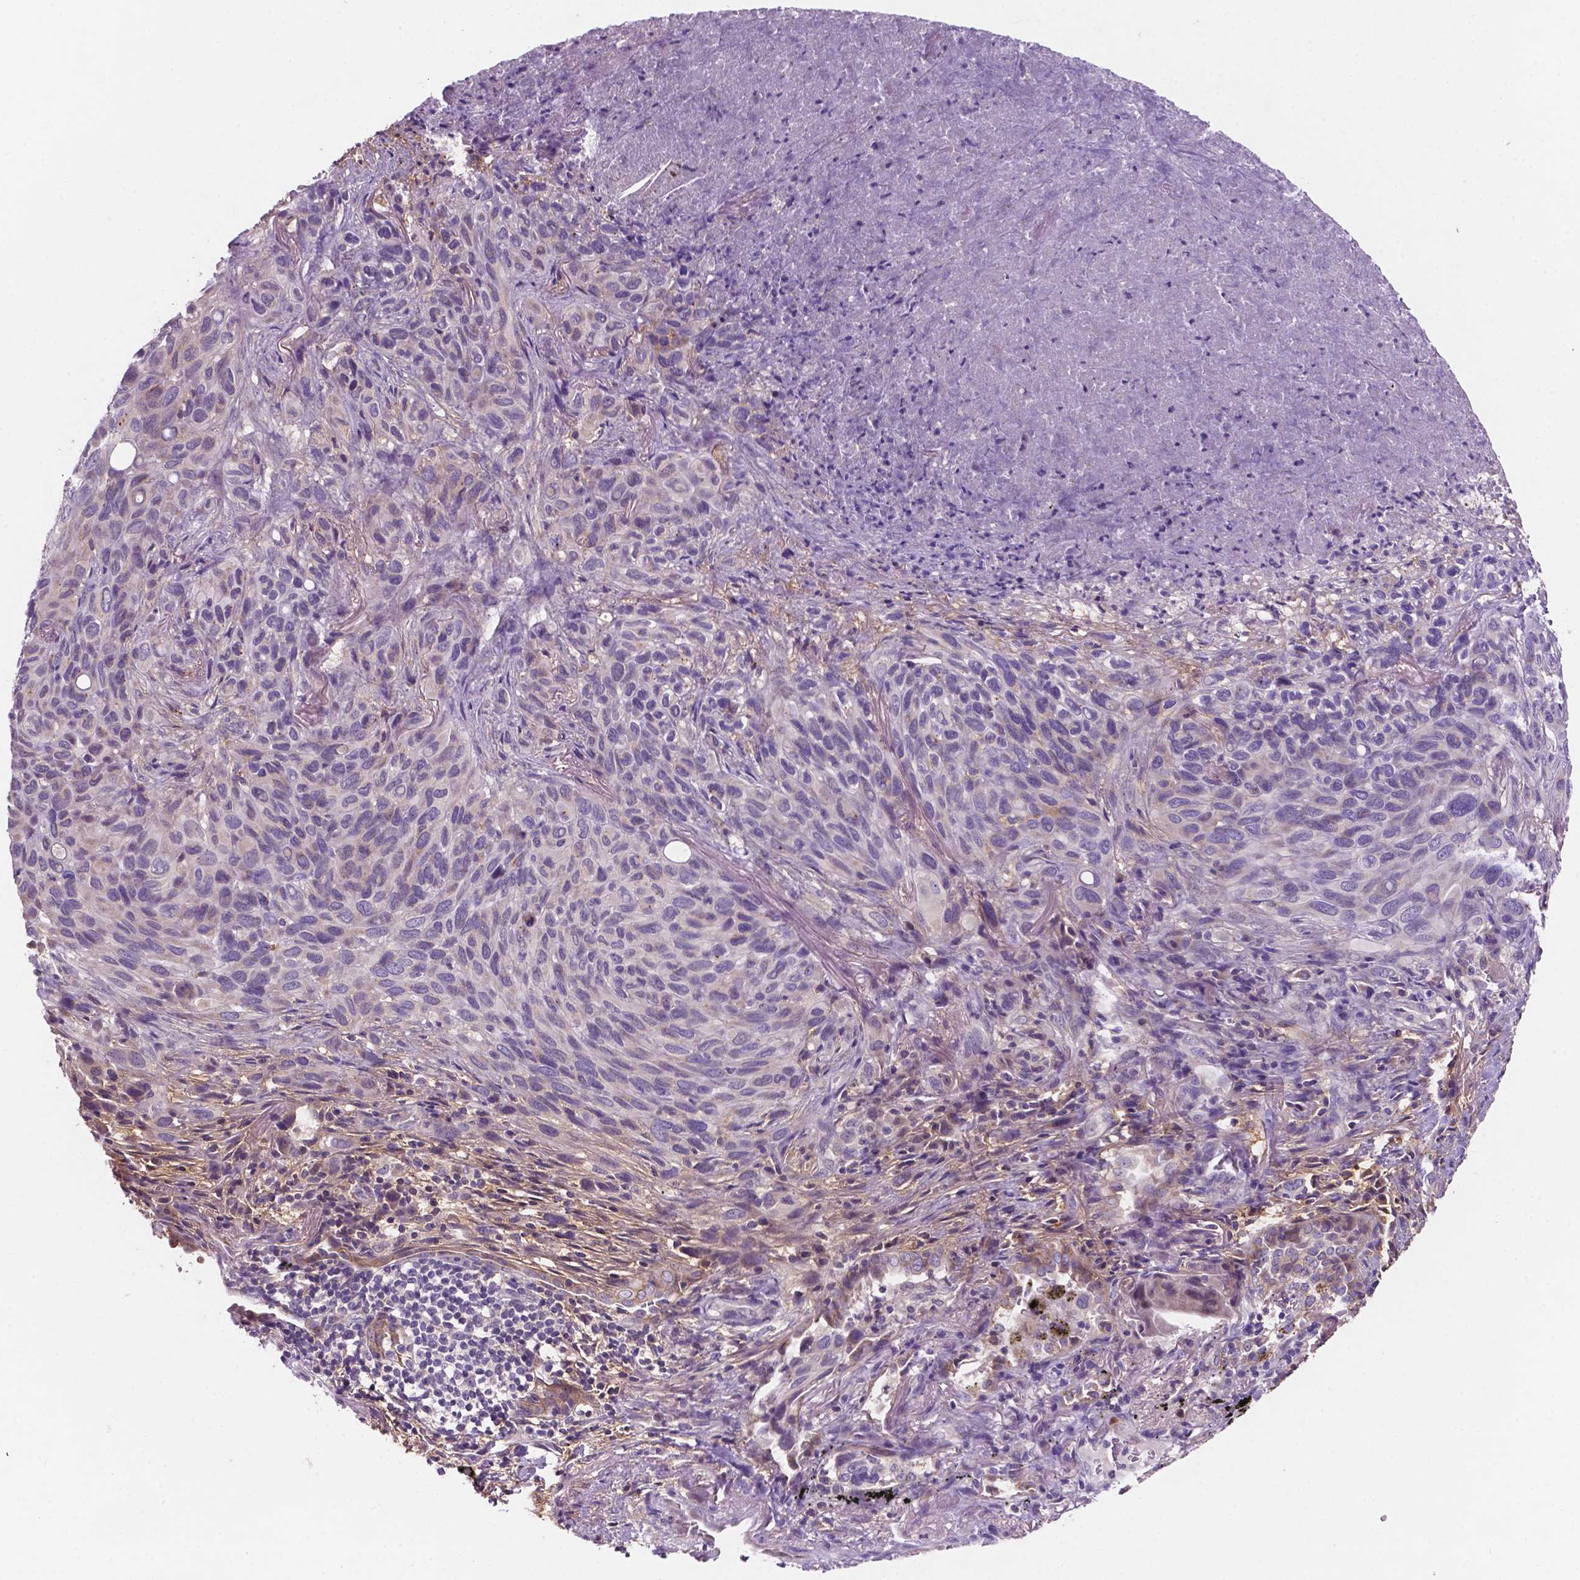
{"staining": {"intensity": "negative", "quantity": "none", "location": "none"}, "tissue": "melanoma", "cell_type": "Tumor cells", "image_type": "cancer", "snomed": [{"axis": "morphology", "description": "Malignant melanoma, Metastatic site"}, {"axis": "topography", "description": "Lung"}], "caption": "IHC histopathology image of human malignant melanoma (metastatic site) stained for a protein (brown), which demonstrates no positivity in tumor cells.", "gene": "MKRN2OS", "patient": {"sex": "male", "age": 48}}